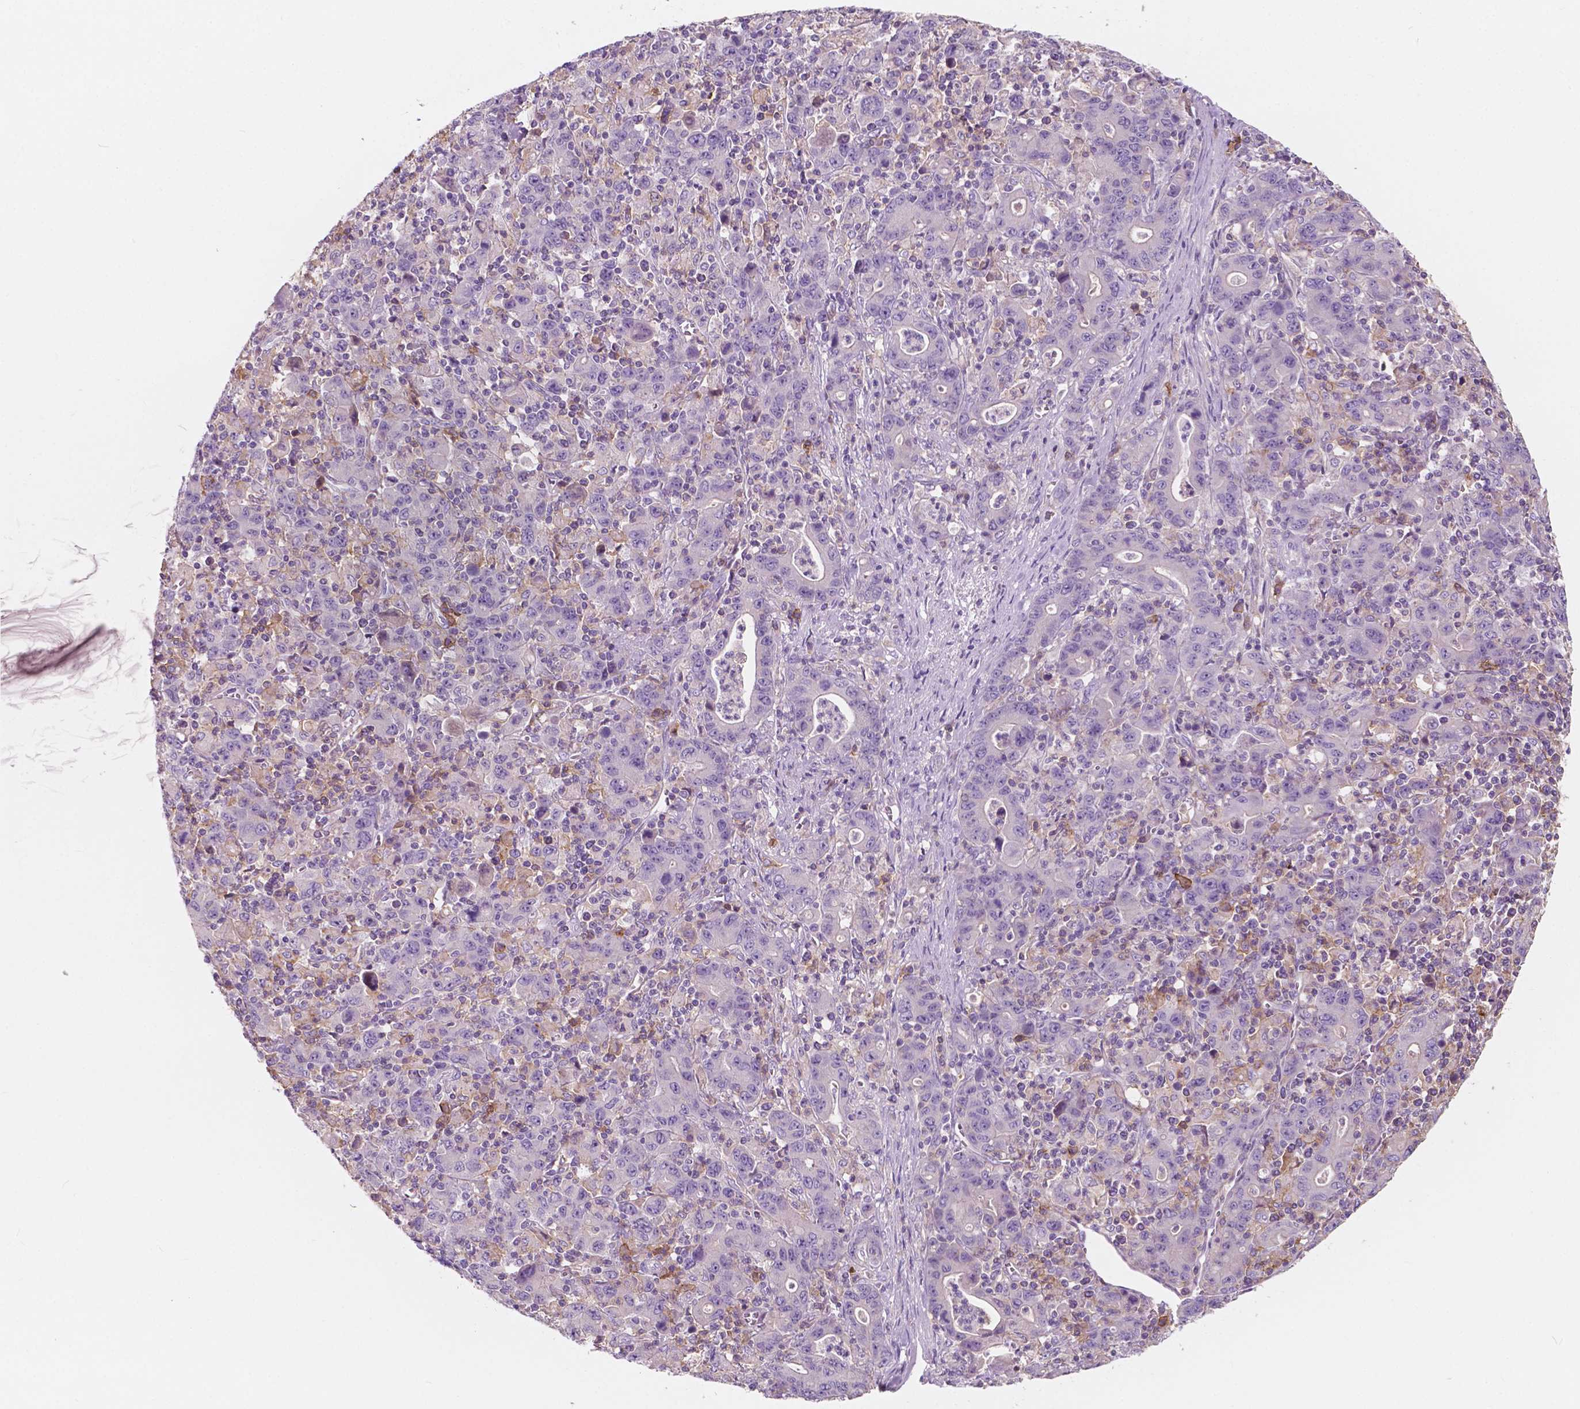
{"staining": {"intensity": "negative", "quantity": "none", "location": "none"}, "tissue": "stomach cancer", "cell_type": "Tumor cells", "image_type": "cancer", "snomed": [{"axis": "morphology", "description": "Adenocarcinoma, NOS"}, {"axis": "topography", "description": "Stomach, upper"}], "caption": "This is a photomicrograph of immunohistochemistry (IHC) staining of stomach cancer (adenocarcinoma), which shows no expression in tumor cells.", "gene": "SEMA4A", "patient": {"sex": "male", "age": 69}}